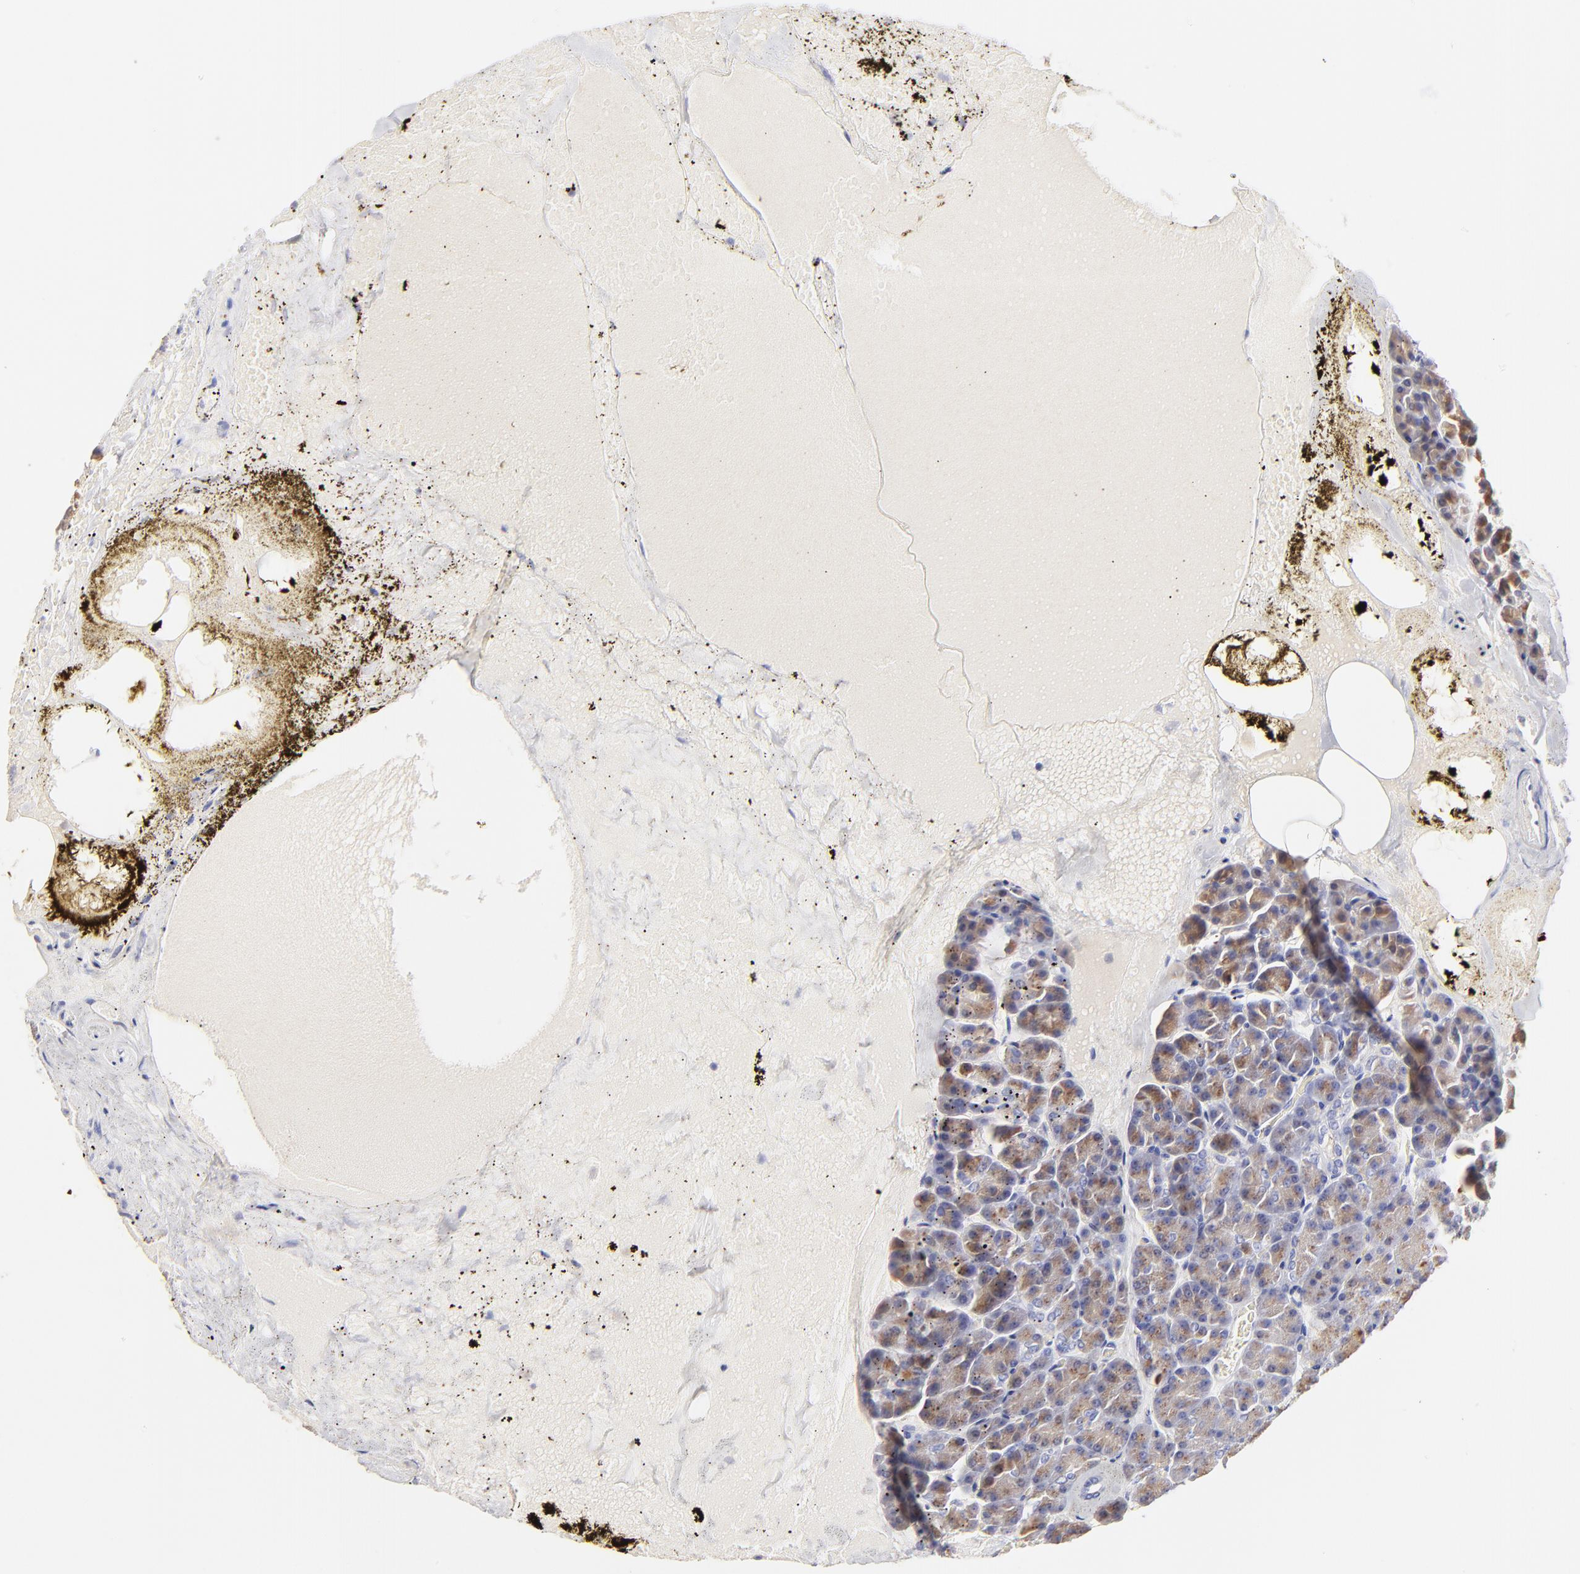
{"staining": {"intensity": "weak", "quantity": ">75%", "location": "cytoplasmic/membranous"}, "tissue": "pancreas", "cell_type": "Exocrine glandular cells", "image_type": "normal", "snomed": [{"axis": "morphology", "description": "Normal tissue, NOS"}, {"axis": "topography", "description": "Pancreas"}], "caption": "Protein expression analysis of normal pancreas displays weak cytoplasmic/membranous expression in about >75% of exocrine glandular cells. (DAB IHC, brown staining for protein, blue staining for nuclei).", "gene": "ASB9", "patient": {"sex": "female", "age": 35}}